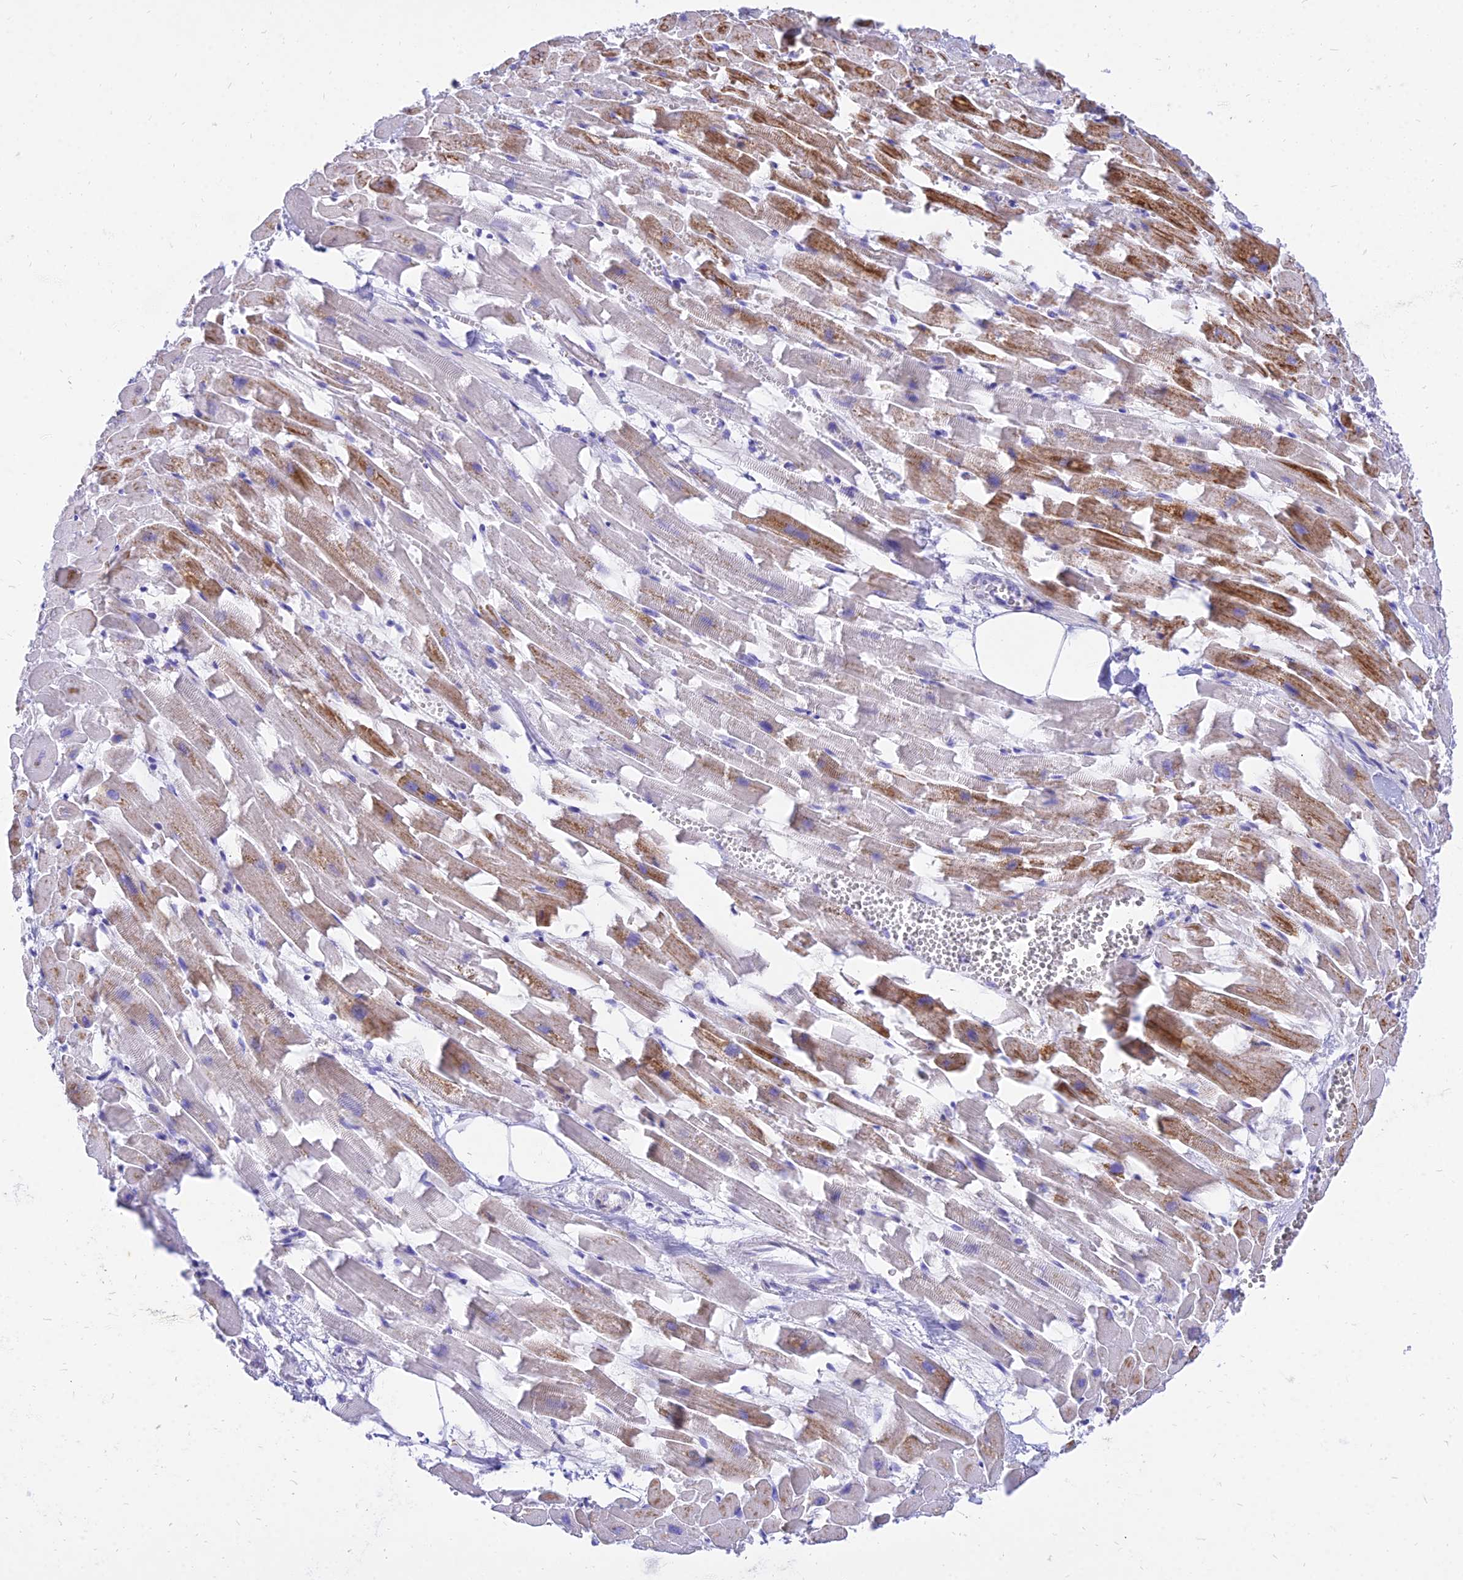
{"staining": {"intensity": "moderate", "quantity": ">75%", "location": "cytoplasmic/membranous"}, "tissue": "heart muscle", "cell_type": "Cardiomyocytes", "image_type": "normal", "snomed": [{"axis": "morphology", "description": "Normal tissue, NOS"}, {"axis": "topography", "description": "Heart"}], "caption": "Immunohistochemical staining of normal human heart muscle shows medium levels of moderate cytoplasmic/membranous expression in about >75% of cardiomyocytes. (DAB (3,3'-diaminobenzidine) IHC, brown staining for protein, blue staining for nuclei).", "gene": "PKN3", "patient": {"sex": "female", "age": 64}}